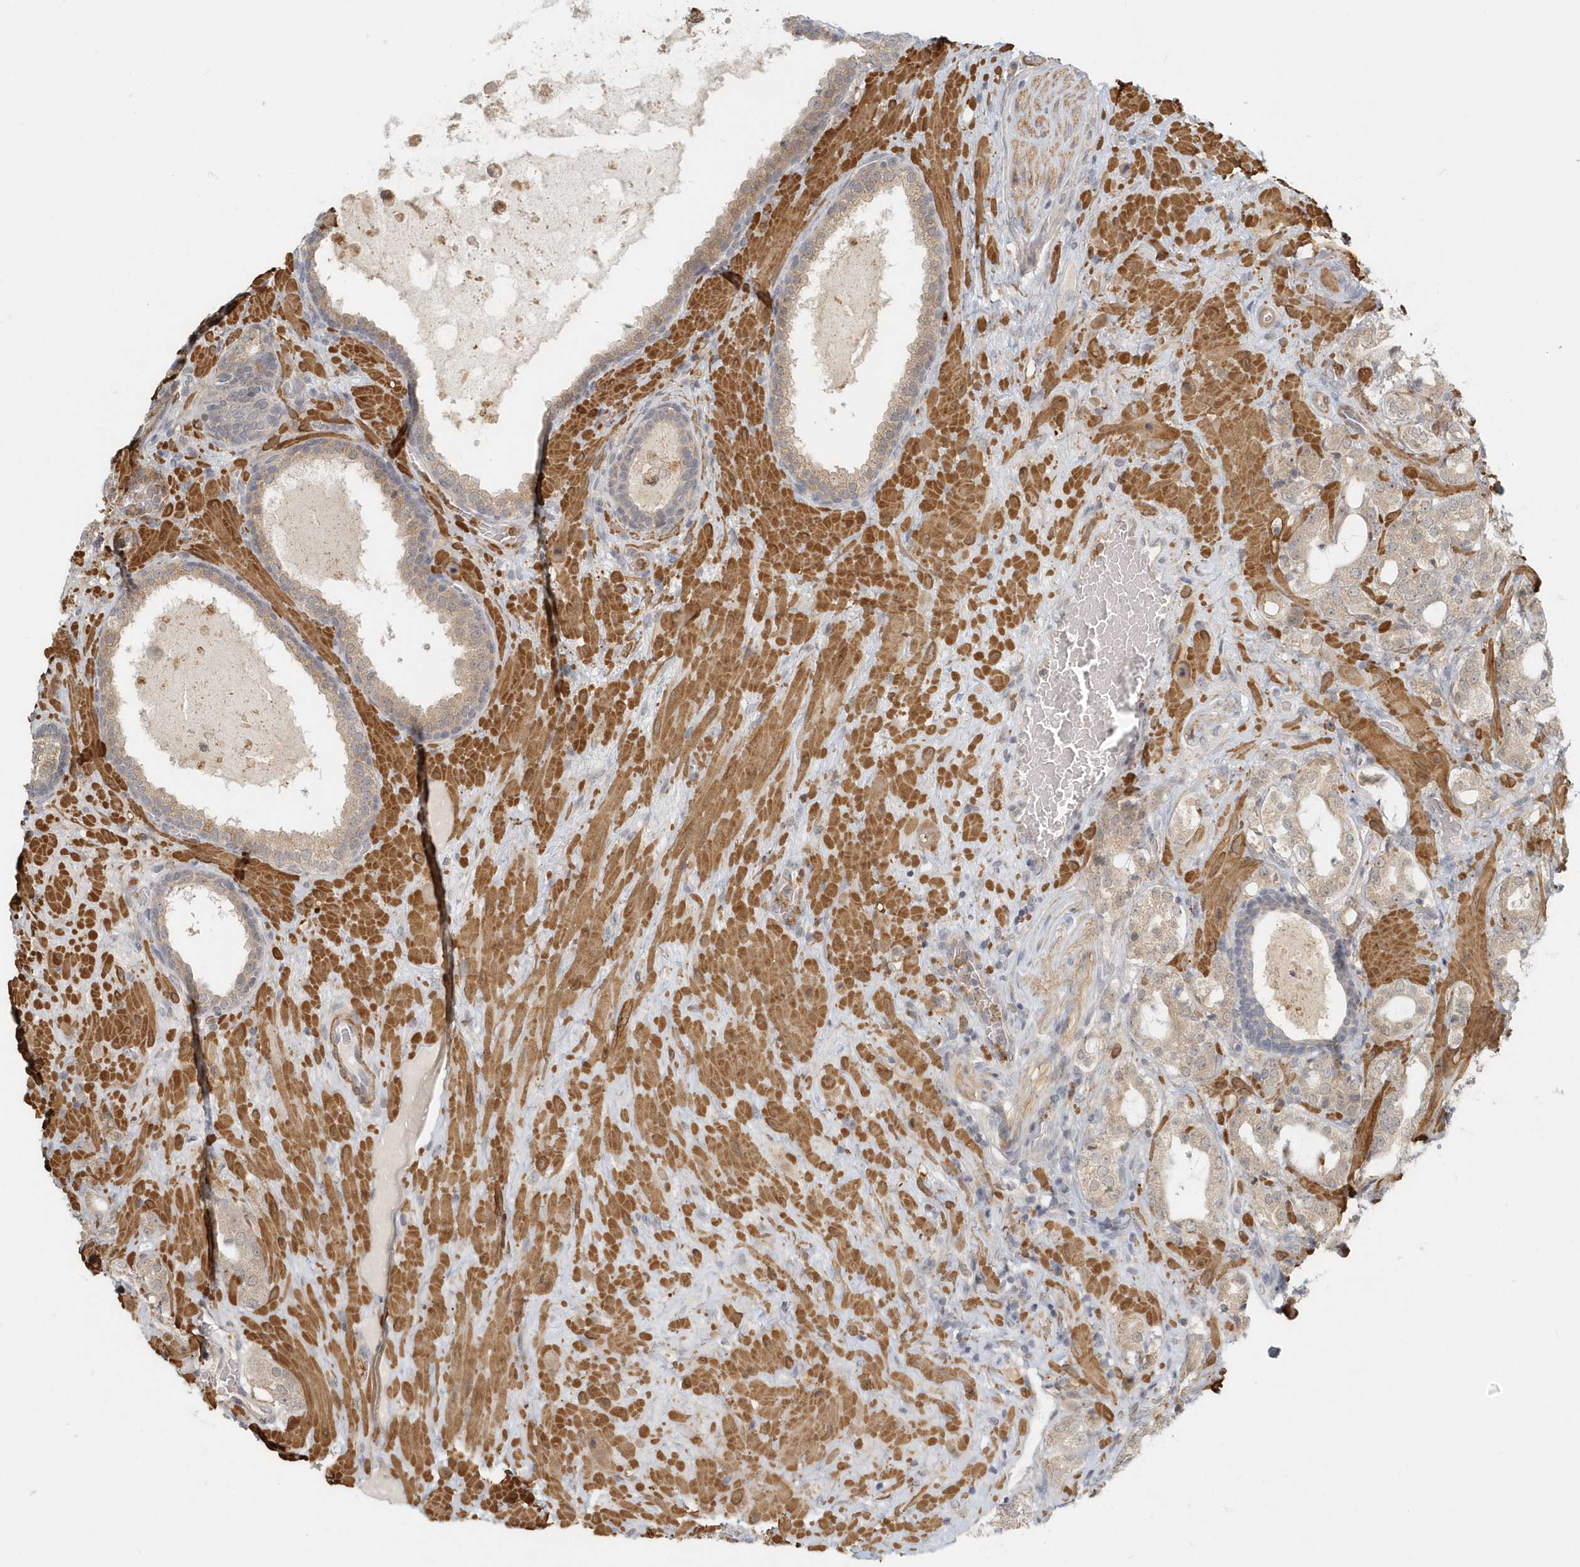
{"staining": {"intensity": "moderate", "quantity": ">75%", "location": "cytoplasmic/membranous"}, "tissue": "prostate cancer", "cell_type": "Tumor cells", "image_type": "cancer", "snomed": [{"axis": "morphology", "description": "Adenocarcinoma, High grade"}, {"axis": "topography", "description": "Prostate"}], "caption": "Prostate high-grade adenocarcinoma tissue reveals moderate cytoplasmic/membranous staining in about >75% of tumor cells", "gene": "NAPB", "patient": {"sex": "male", "age": 64}}